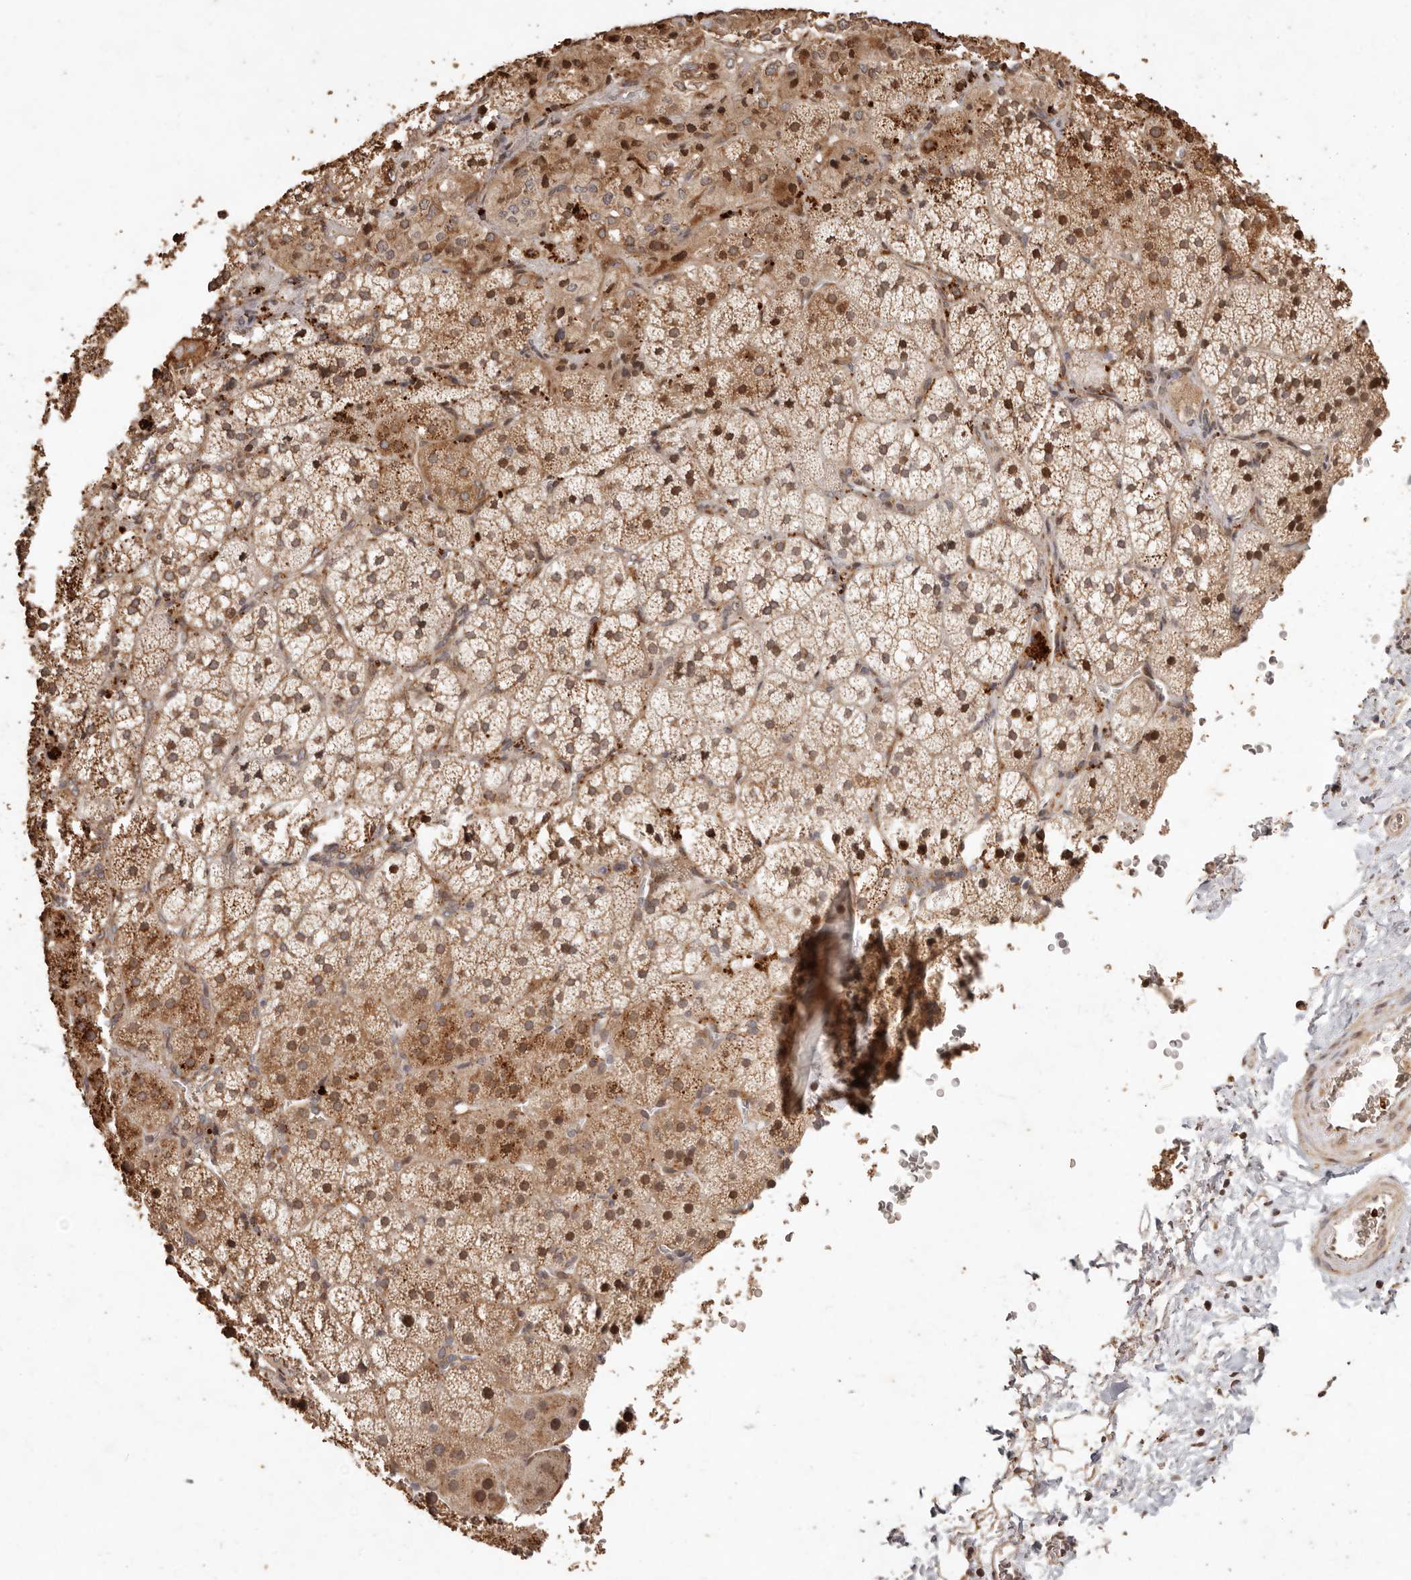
{"staining": {"intensity": "strong", "quantity": "25%-75%", "location": "cytoplasmic/membranous,nuclear"}, "tissue": "adrenal gland", "cell_type": "Glandular cells", "image_type": "normal", "snomed": [{"axis": "morphology", "description": "Normal tissue, NOS"}, {"axis": "topography", "description": "Adrenal gland"}], "caption": "This micrograph shows immunohistochemistry (IHC) staining of unremarkable adrenal gland, with high strong cytoplasmic/membranous,nuclear staining in approximately 25%-75% of glandular cells.", "gene": "KIF9", "patient": {"sex": "female", "age": 44}}